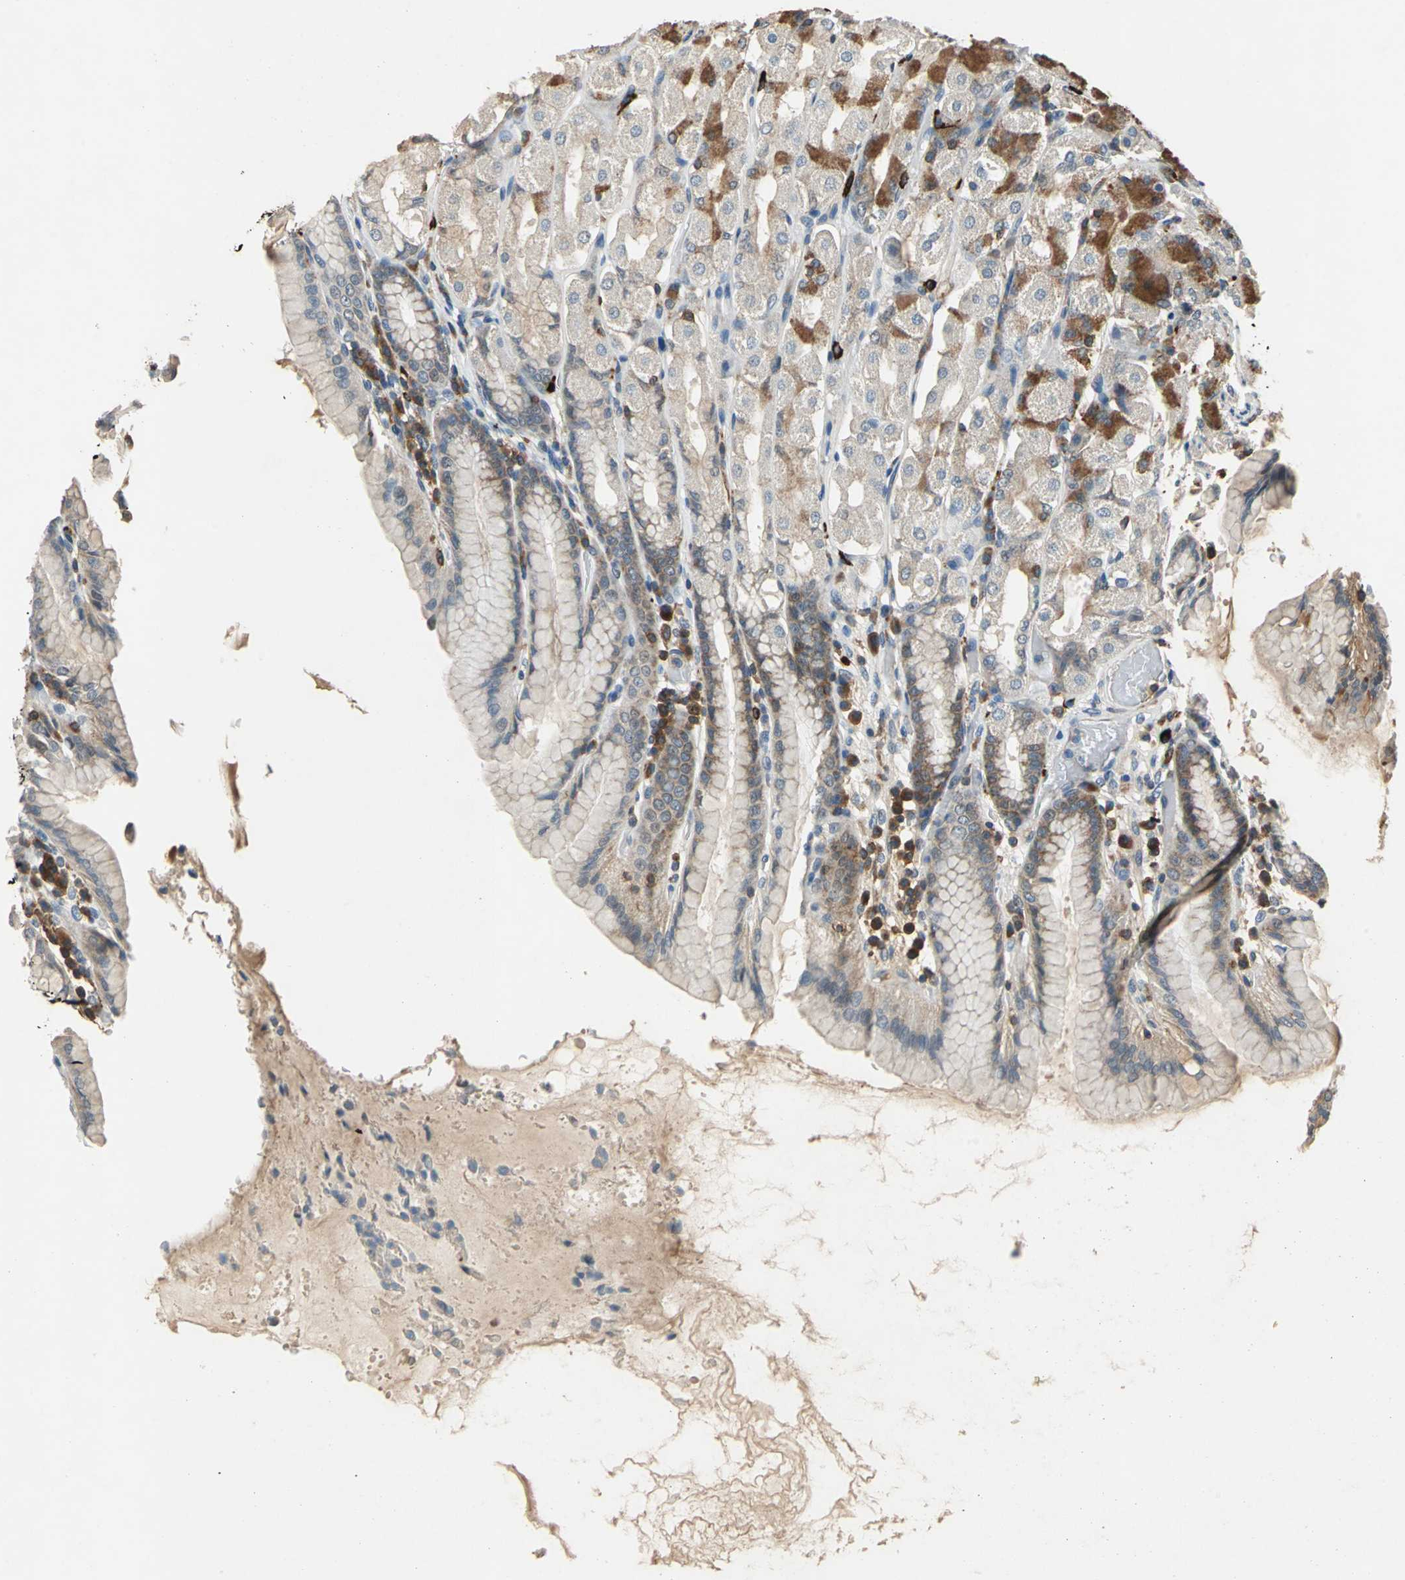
{"staining": {"intensity": "moderate", "quantity": "25%-75%", "location": "cytoplasmic/membranous"}, "tissue": "stomach", "cell_type": "Glandular cells", "image_type": "normal", "snomed": [{"axis": "morphology", "description": "Normal tissue, NOS"}, {"axis": "topography", "description": "Stomach, upper"}], "caption": "An immunohistochemistry (IHC) micrograph of benign tissue is shown. Protein staining in brown highlights moderate cytoplasmic/membranous positivity in stomach within glandular cells.", "gene": "SLC19A2", "patient": {"sex": "male", "age": 68}}